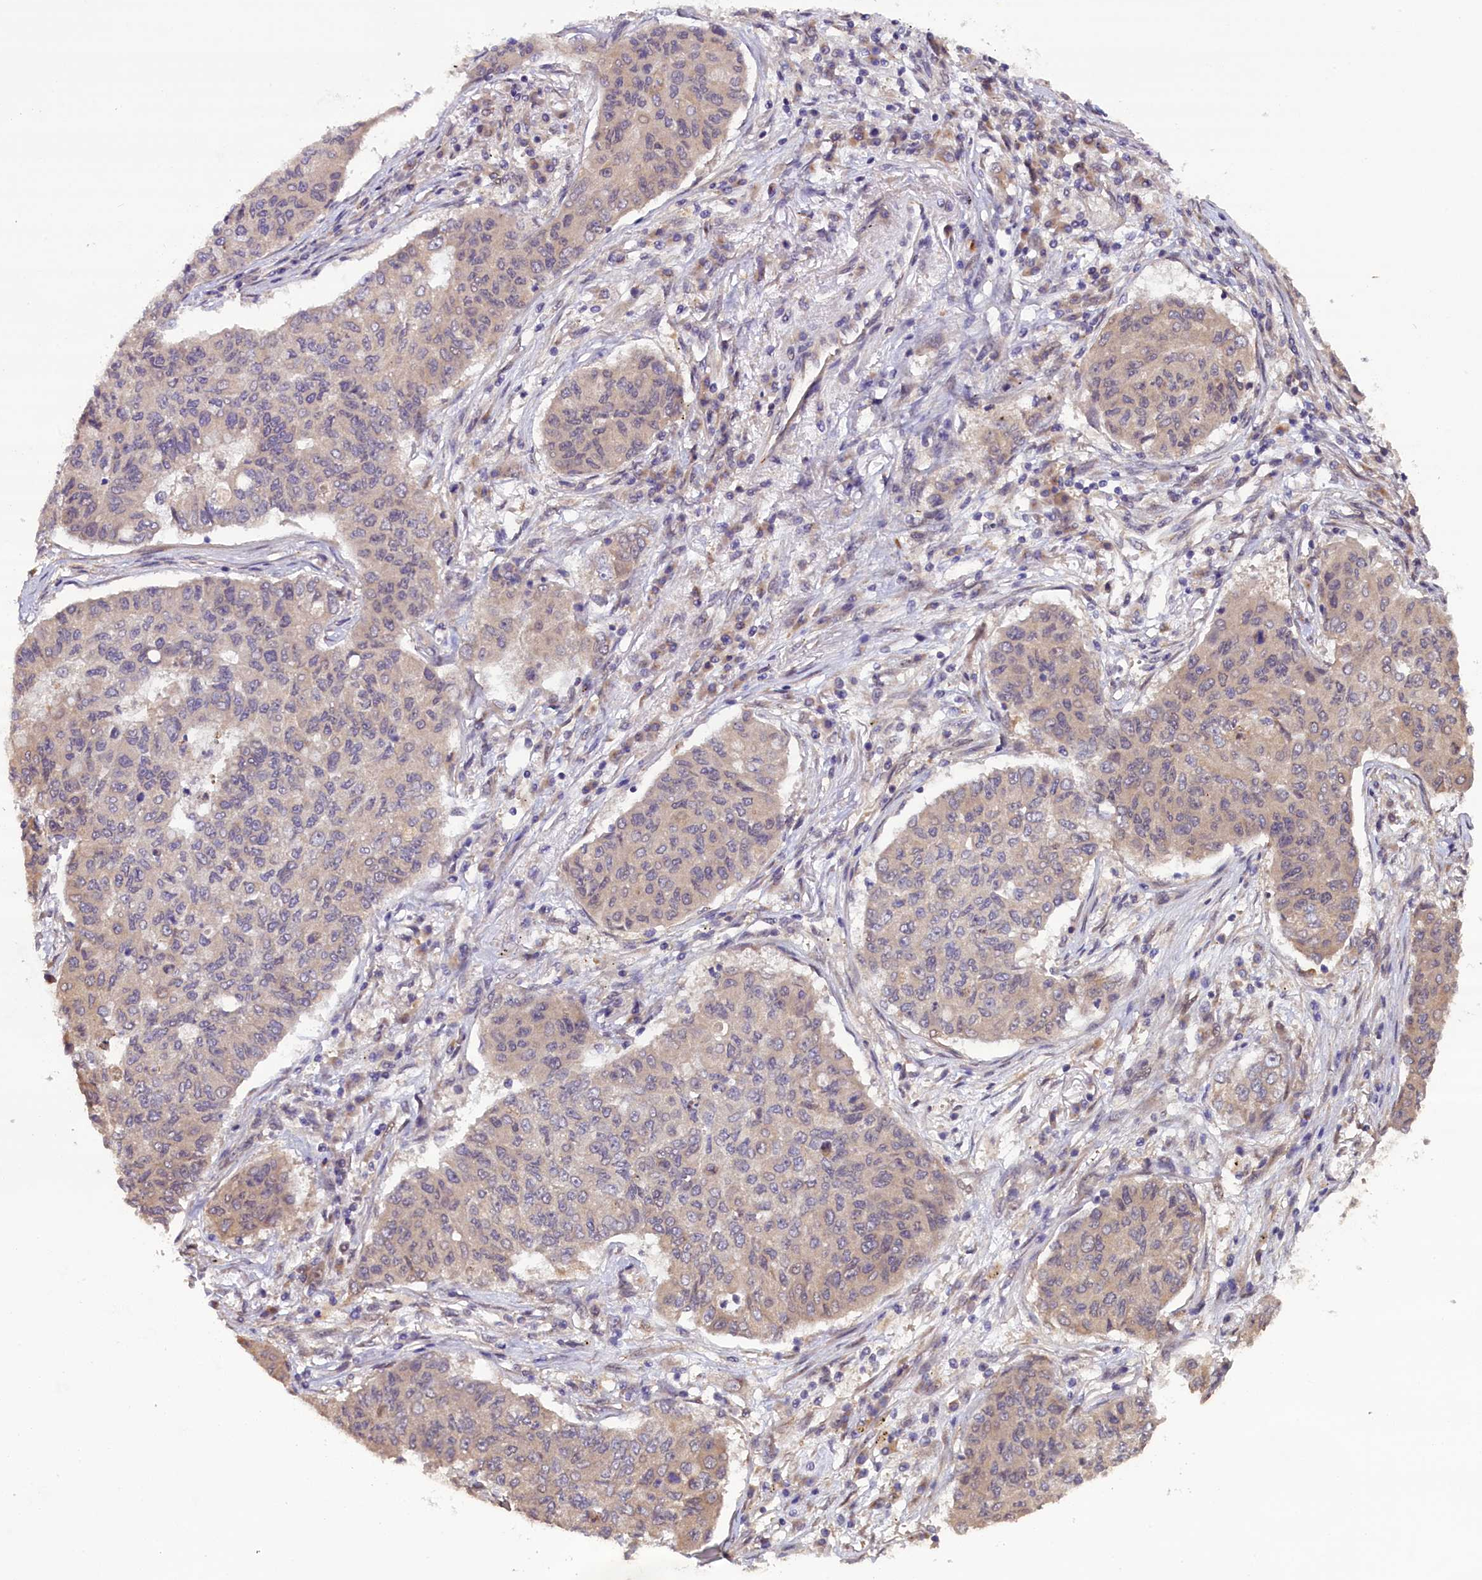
{"staining": {"intensity": "weak", "quantity": "<25%", "location": "cytoplasmic/membranous"}, "tissue": "lung cancer", "cell_type": "Tumor cells", "image_type": "cancer", "snomed": [{"axis": "morphology", "description": "Squamous cell carcinoma, NOS"}, {"axis": "topography", "description": "Lung"}], "caption": "Human squamous cell carcinoma (lung) stained for a protein using immunohistochemistry shows no positivity in tumor cells.", "gene": "CCDC9B", "patient": {"sex": "male", "age": 74}}